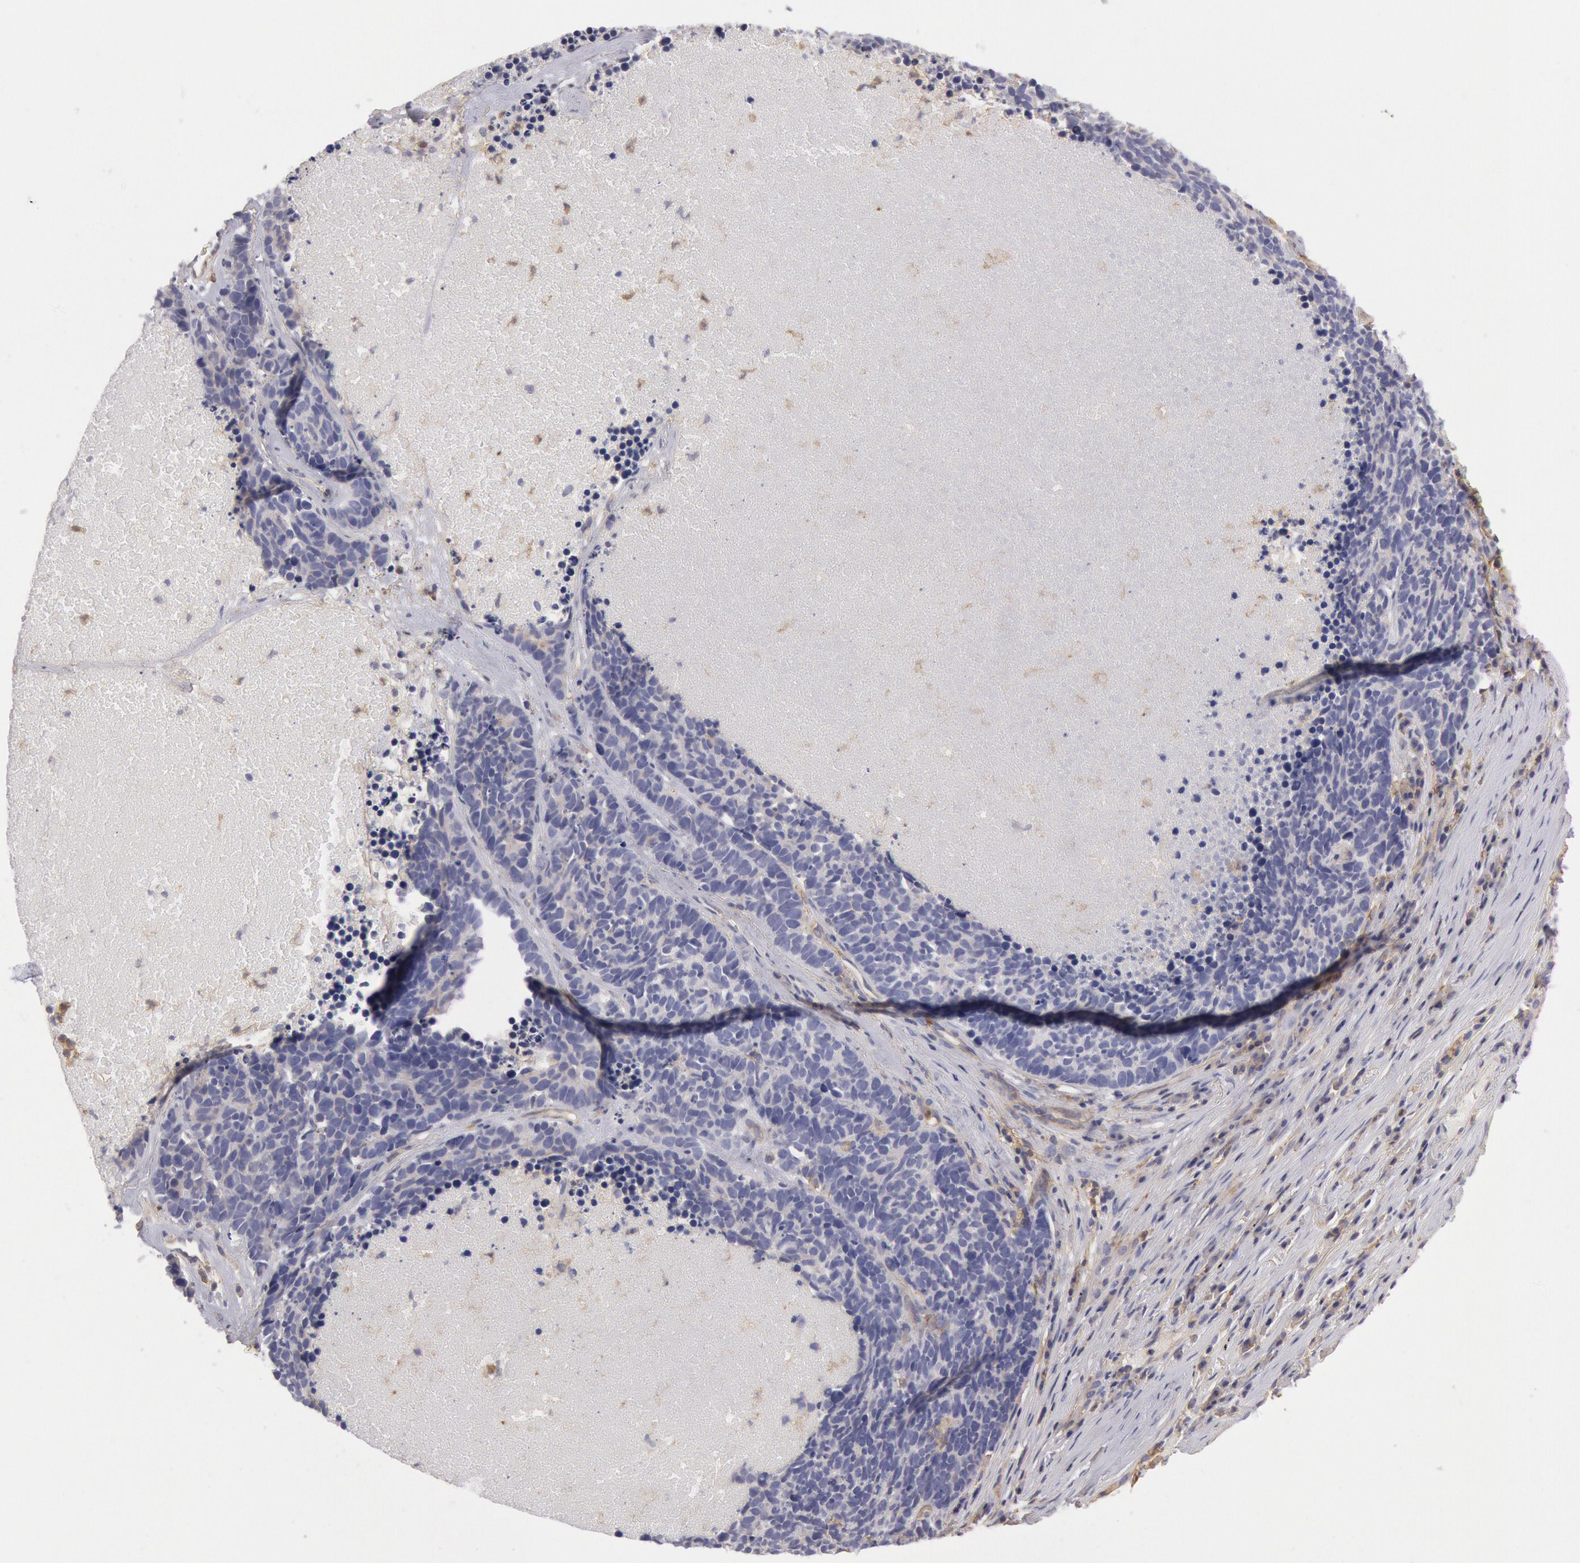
{"staining": {"intensity": "negative", "quantity": "none", "location": "none"}, "tissue": "lung cancer", "cell_type": "Tumor cells", "image_type": "cancer", "snomed": [{"axis": "morphology", "description": "Neoplasm, malignant, NOS"}, {"axis": "topography", "description": "Lung"}], "caption": "Immunohistochemistry (IHC) of lung cancer shows no expression in tumor cells.", "gene": "SNAP23", "patient": {"sex": "female", "age": 75}}